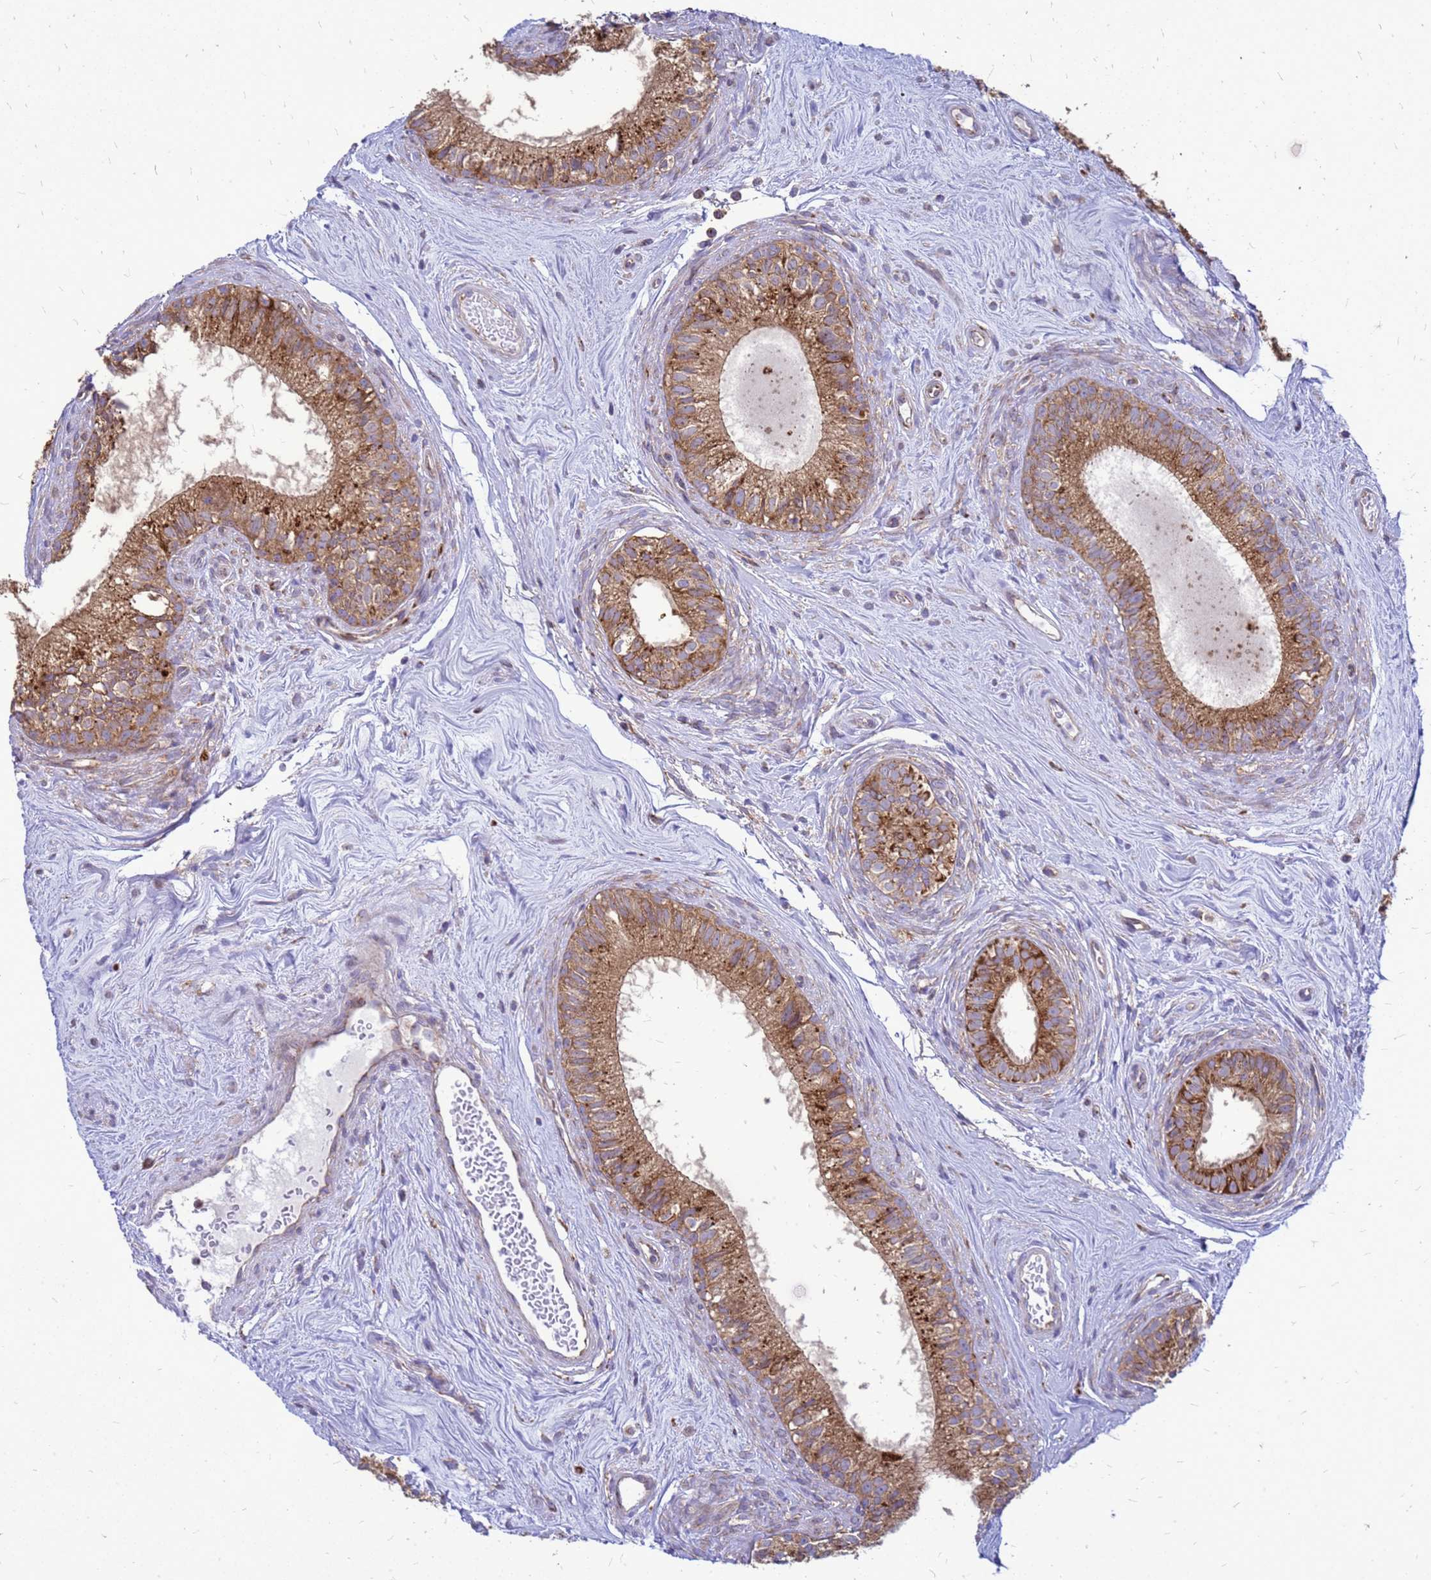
{"staining": {"intensity": "moderate", "quantity": ">75%", "location": "cytoplasmic/membranous"}, "tissue": "epididymis", "cell_type": "Glandular cells", "image_type": "normal", "snomed": [{"axis": "morphology", "description": "Normal tissue, NOS"}, {"axis": "topography", "description": "Epididymis"}], "caption": "Unremarkable epididymis displays moderate cytoplasmic/membranous staining in approximately >75% of glandular cells.", "gene": "FSTL4", "patient": {"sex": "male", "age": 71}}